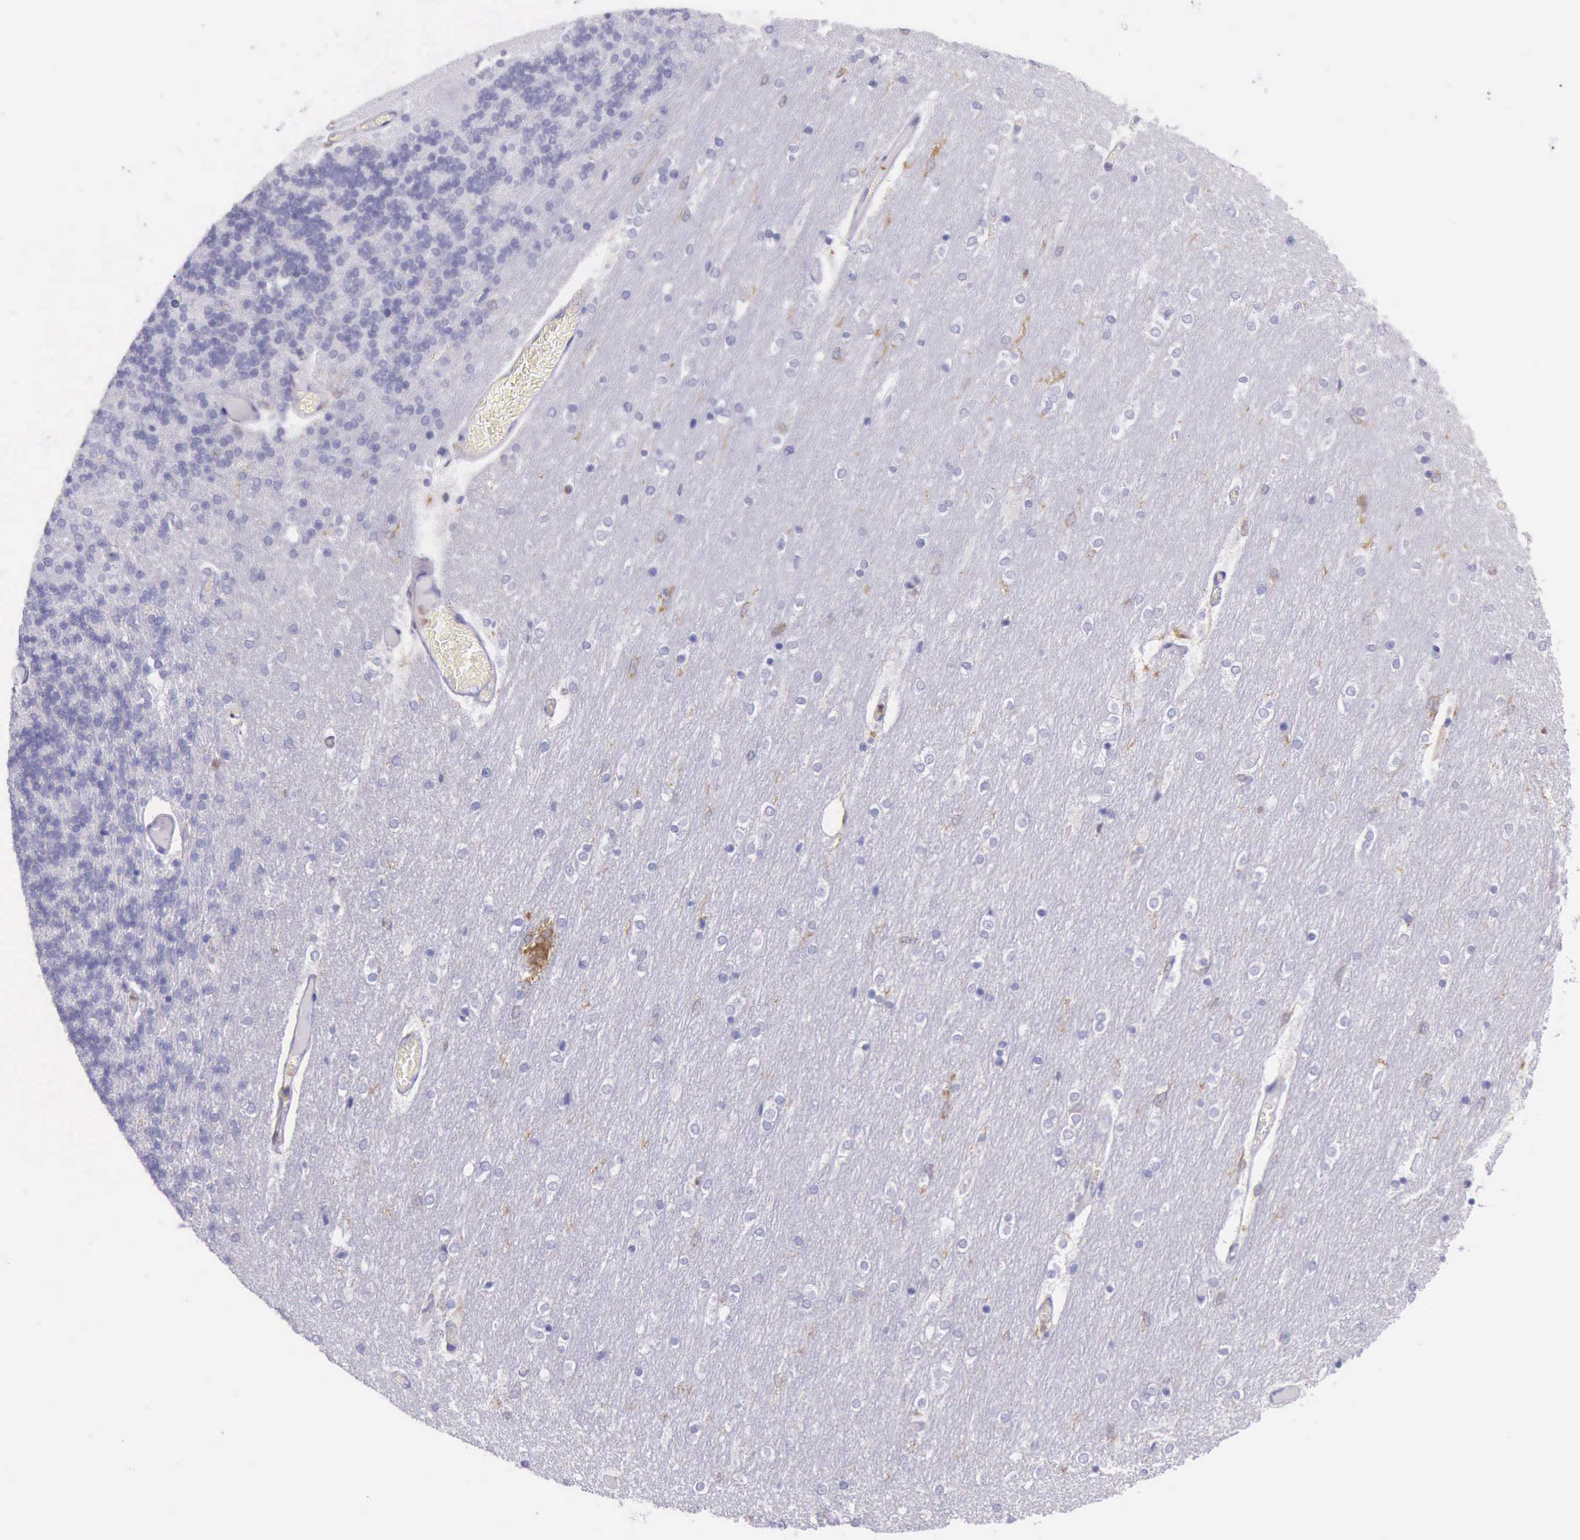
{"staining": {"intensity": "negative", "quantity": "none", "location": "none"}, "tissue": "cerebellum", "cell_type": "Cells in granular layer", "image_type": "normal", "snomed": [{"axis": "morphology", "description": "Normal tissue, NOS"}, {"axis": "topography", "description": "Cerebellum"}], "caption": "DAB (3,3'-diaminobenzidine) immunohistochemical staining of unremarkable human cerebellum reveals no significant positivity in cells in granular layer. (Immunohistochemistry (ihc), brightfield microscopy, high magnification).", "gene": "BTK", "patient": {"sex": "female", "age": 54}}